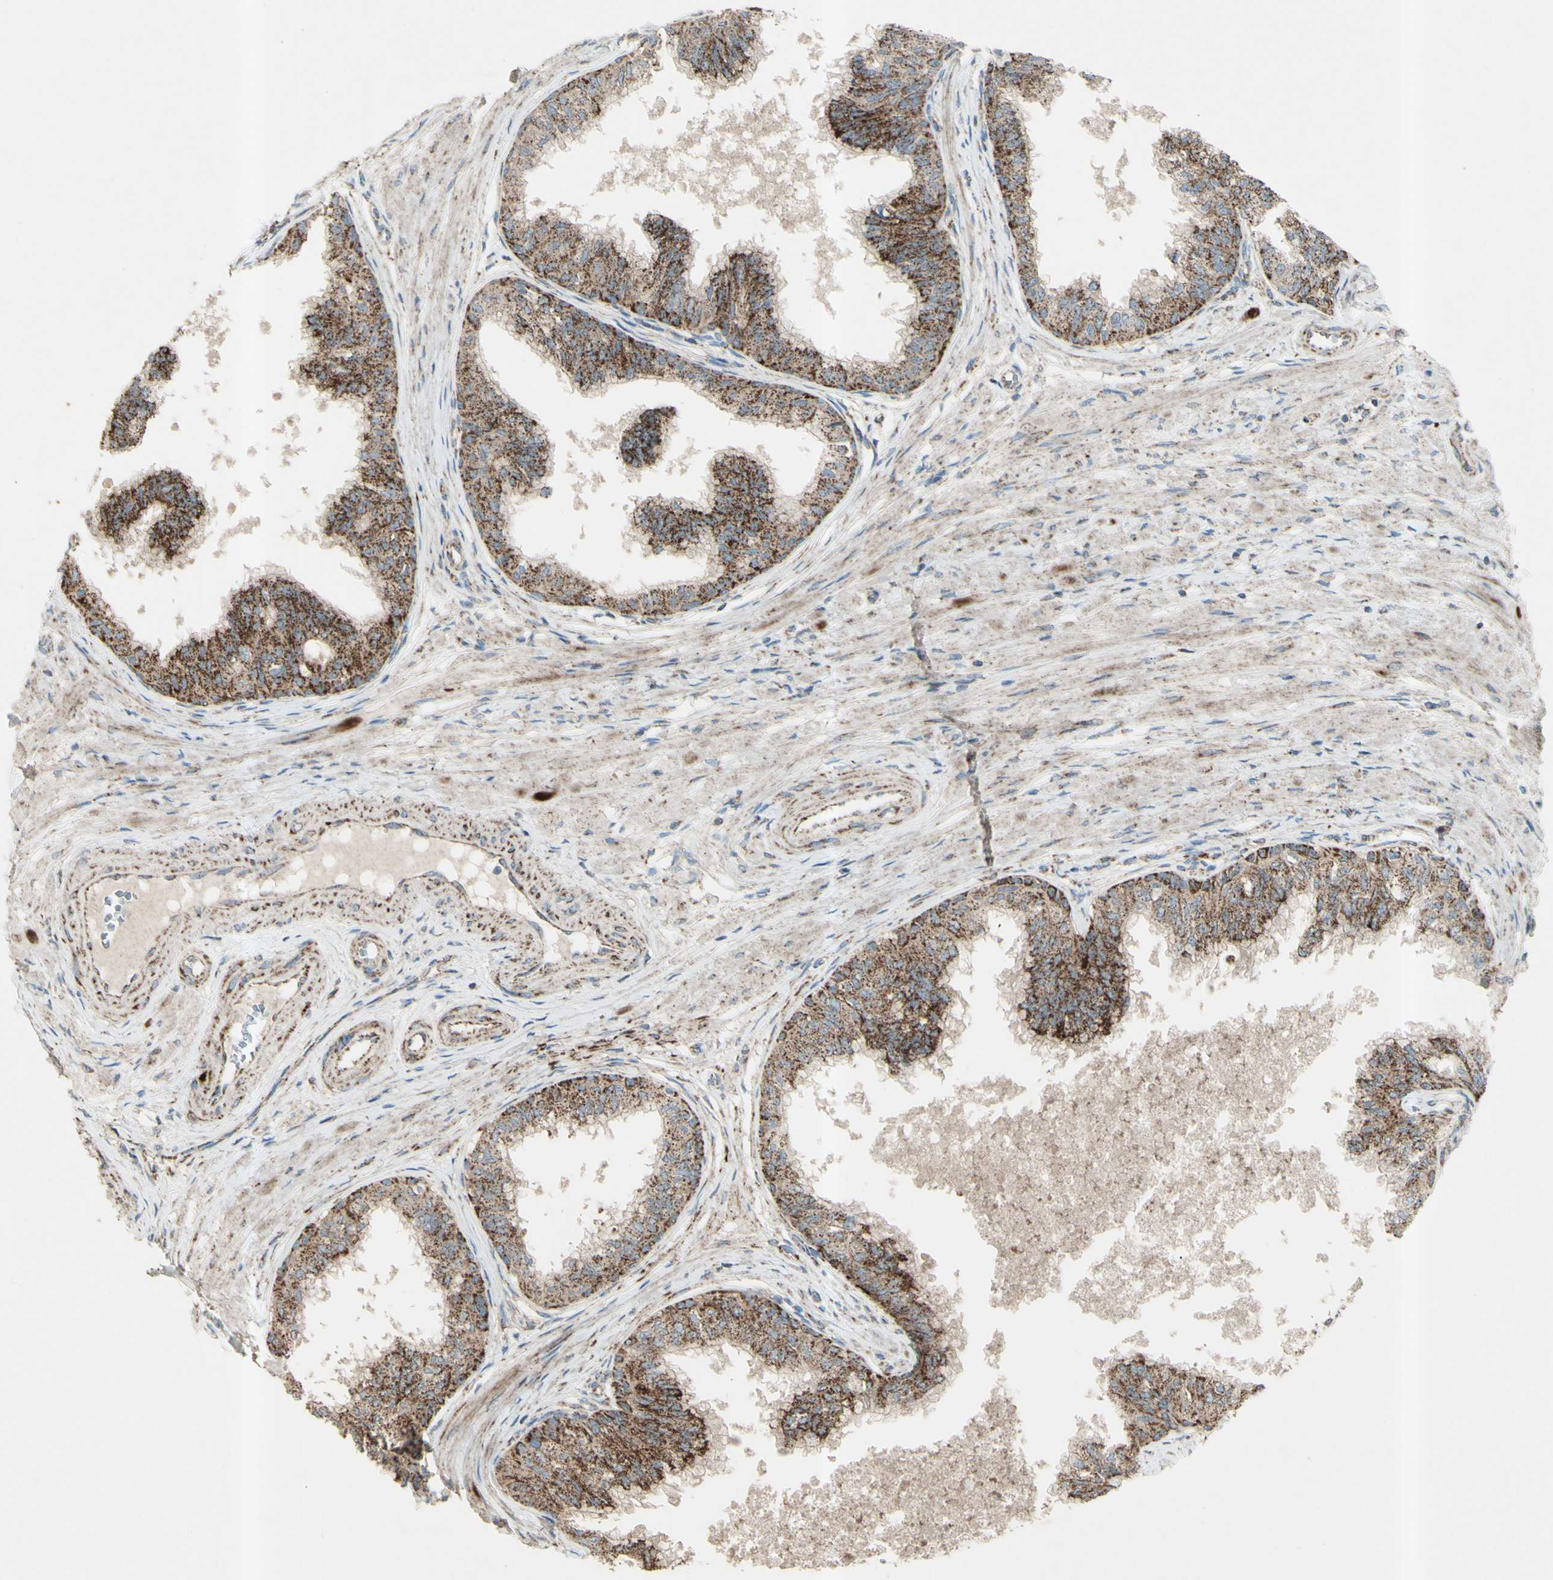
{"staining": {"intensity": "strong", "quantity": ">75%", "location": "cytoplasmic/membranous"}, "tissue": "prostate", "cell_type": "Glandular cells", "image_type": "normal", "snomed": [{"axis": "morphology", "description": "Normal tissue, NOS"}, {"axis": "topography", "description": "Prostate"}, {"axis": "topography", "description": "Seminal veicle"}], "caption": "Protein staining of normal prostate displays strong cytoplasmic/membranous expression in approximately >75% of glandular cells.", "gene": "RHOT1", "patient": {"sex": "male", "age": 60}}